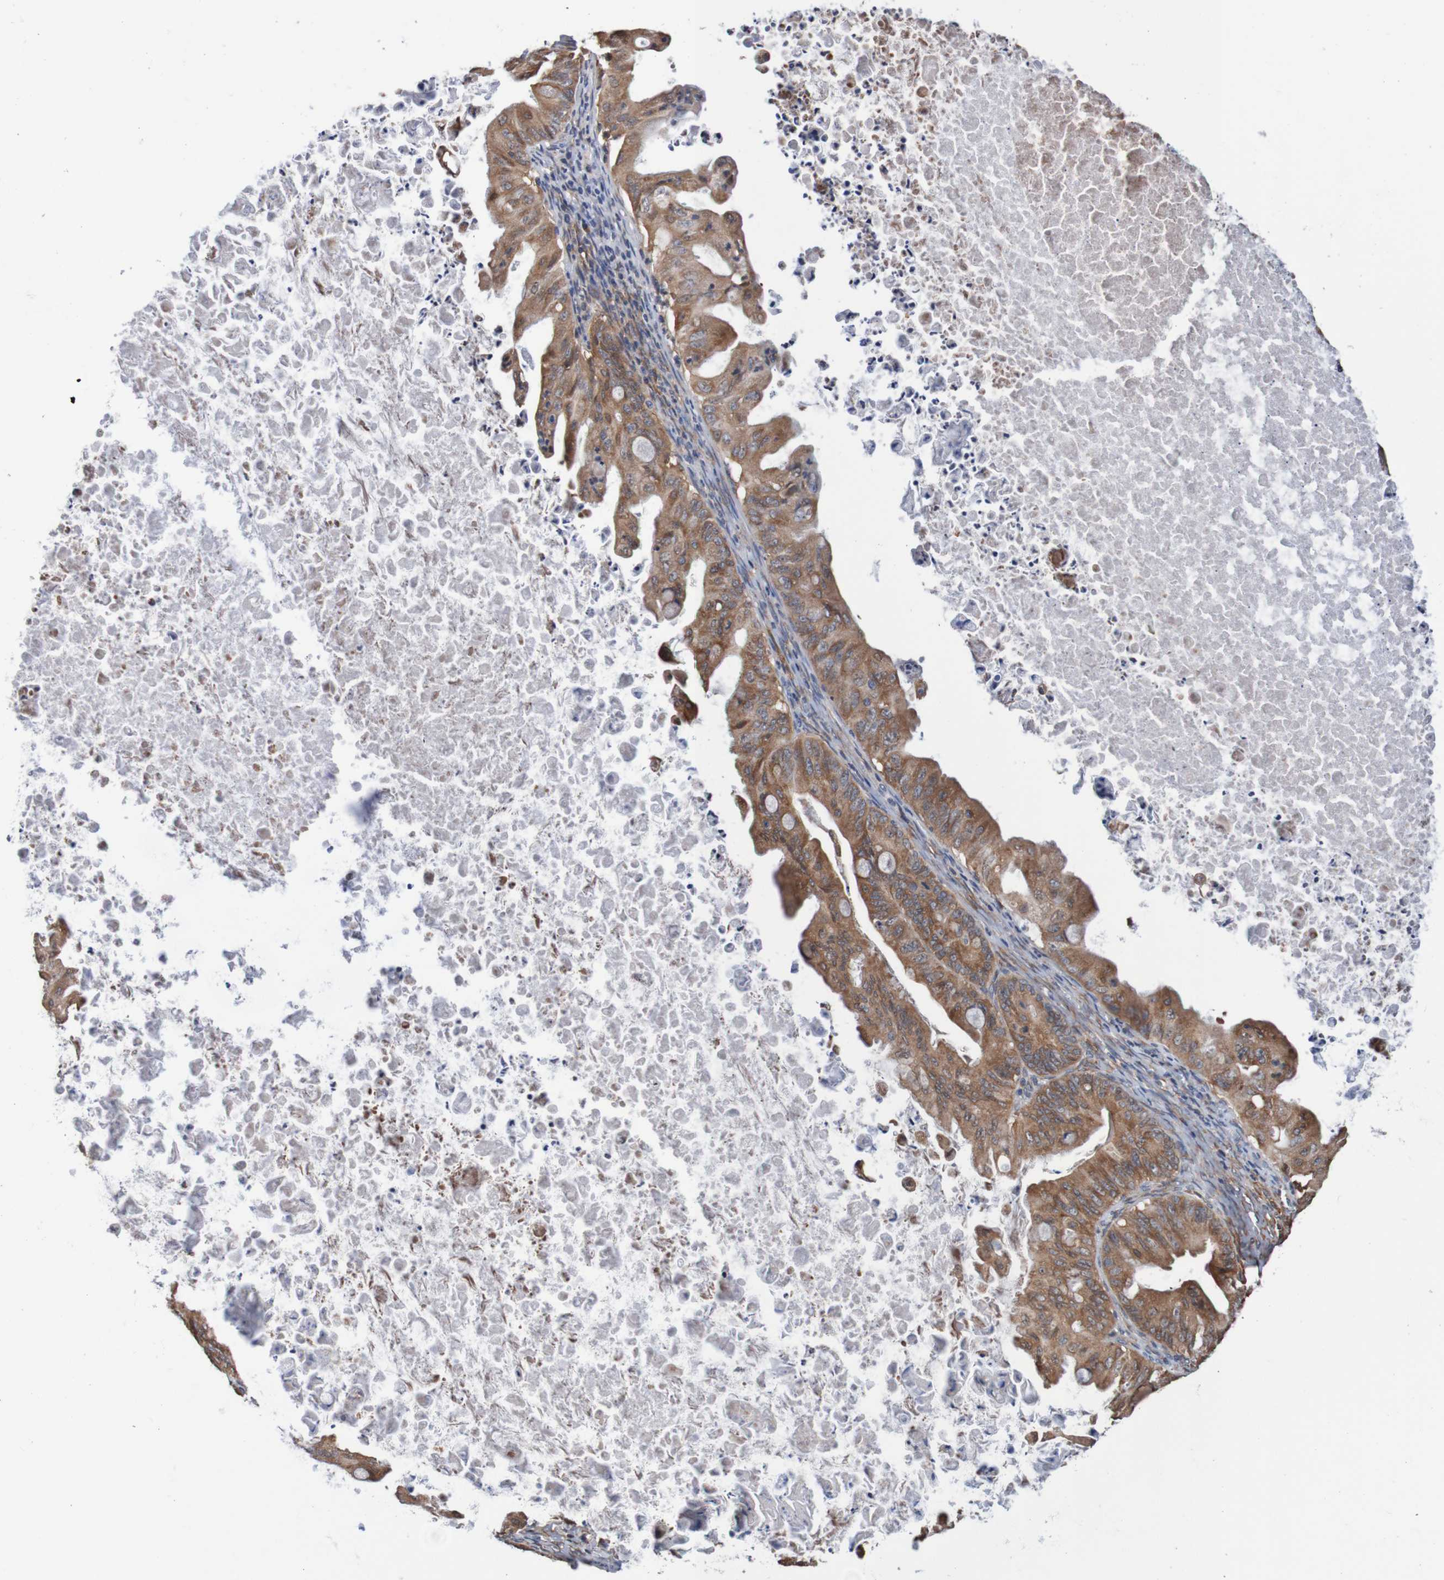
{"staining": {"intensity": "moderate", "quantity": ">75%", "location": "cytoplasmic/membranous"}, "tissue": "ovarian cancer", "cell_type": "Tumor cells", "image_type": "cancer", "snomed": [{"axis": "morphology", "description": "Cystadenocarcinoma, mucinous, NOS"}, {"axis": "topography", "description": "Ovary"}], "caption": "Protein expression analysis of mucinous cystadenocarcinoma (ovarian) demonstrates moderate cytoplasmic/membranous positivity in about >75% of tumor cells.", "gene": "AXIN1", "patient": {"sex": "female", "age": 37}}